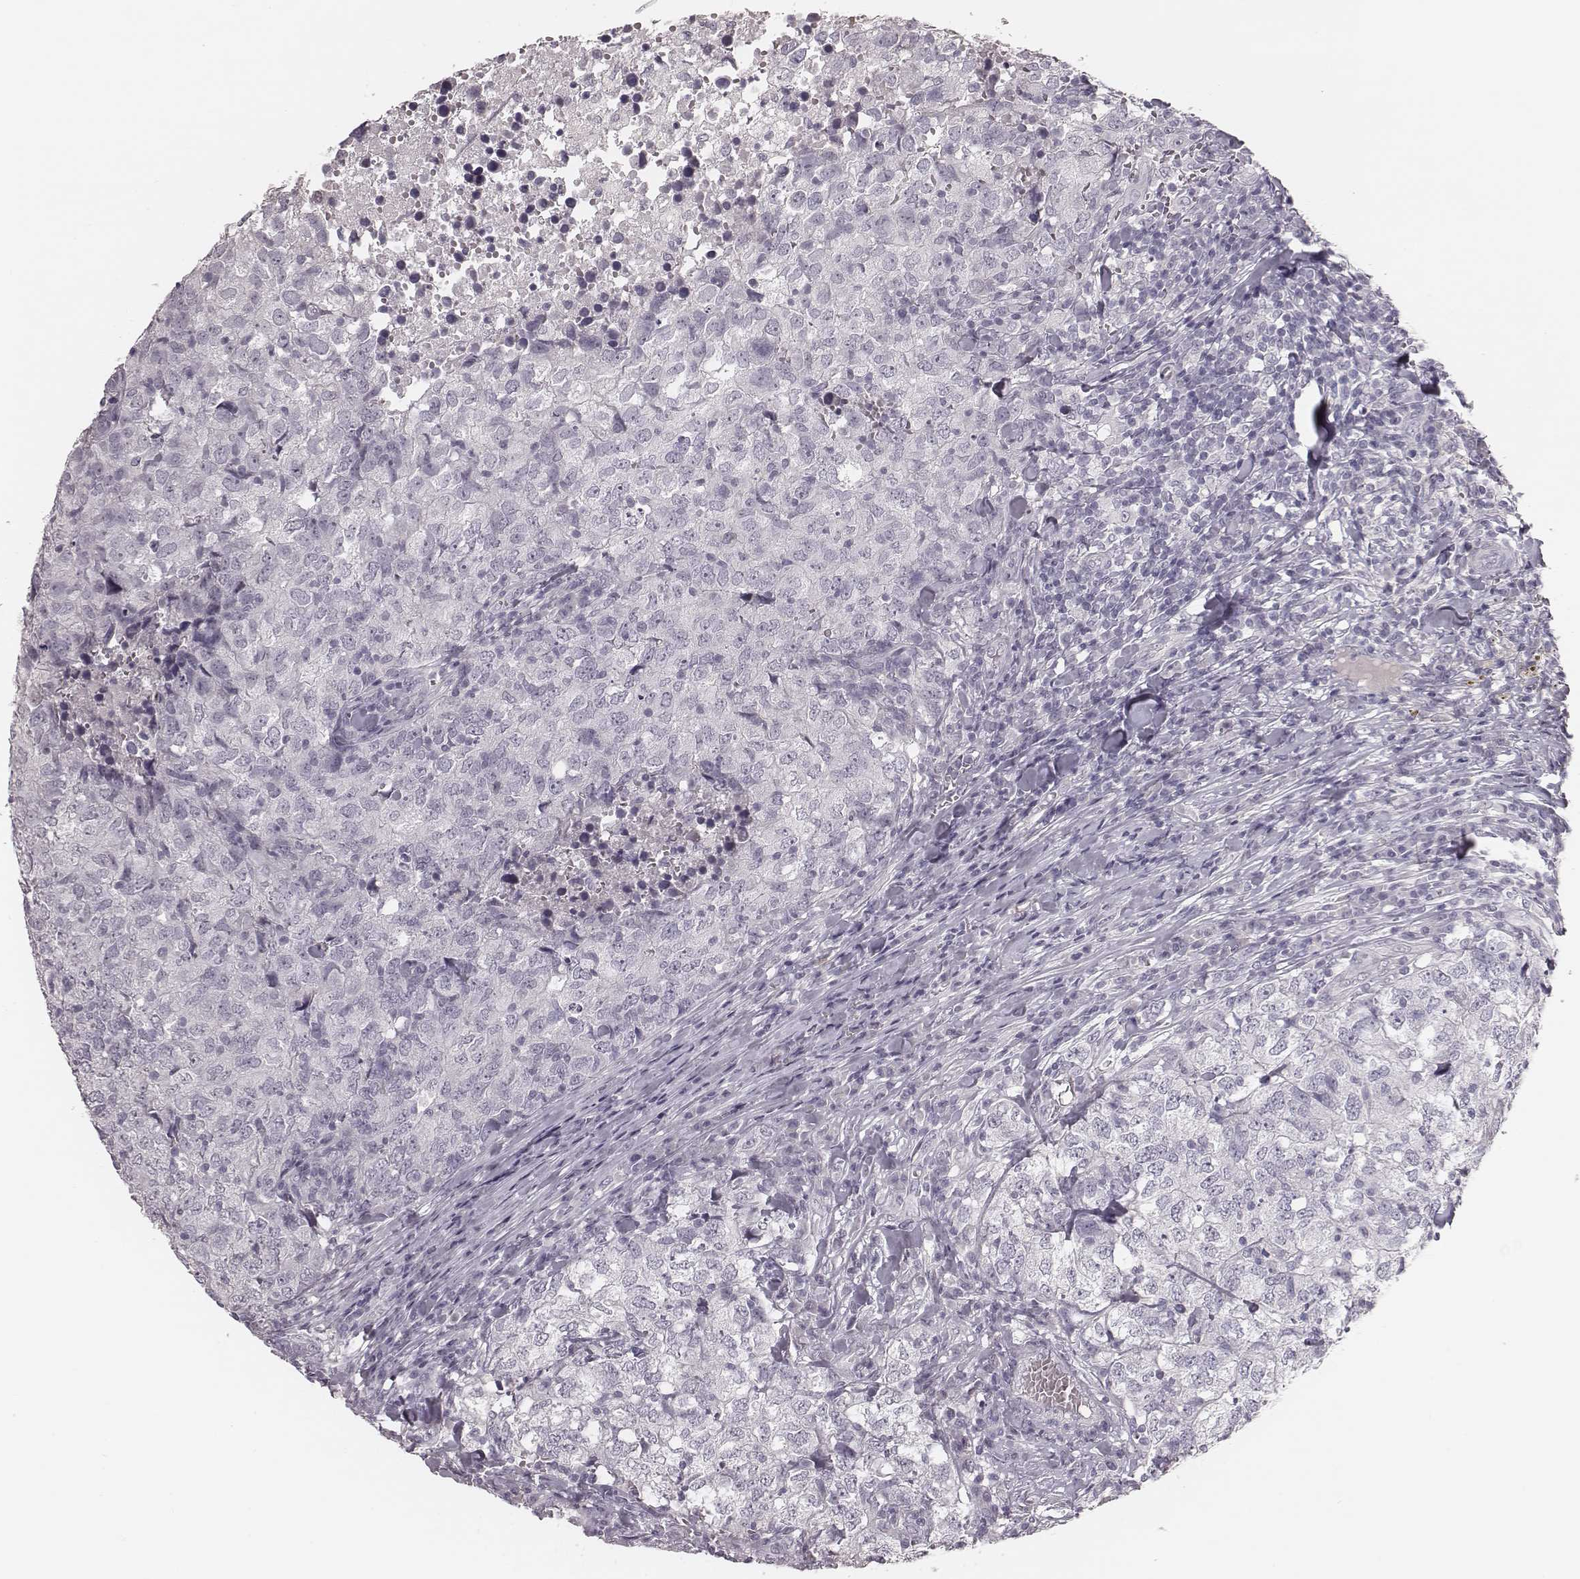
{"staining": {"intensity": "negative", "quantity": "none", "location": "none"}, "tissue": "breast cancer", "cell_type": "Tumor cells", "image_type": "cancer", "snomed": [{"axis": "morphology", "description": "Duct carcinoma"}, {"axis": "topography", "description": "Breast"}], "caption": "This is an immunohistochemistry image of human breast cancer (infiltrating ductal carcinoma). There is no expression in tumor cells.", "gene": "CSHL1", "patient": {"sex": "female", "age": 30}}